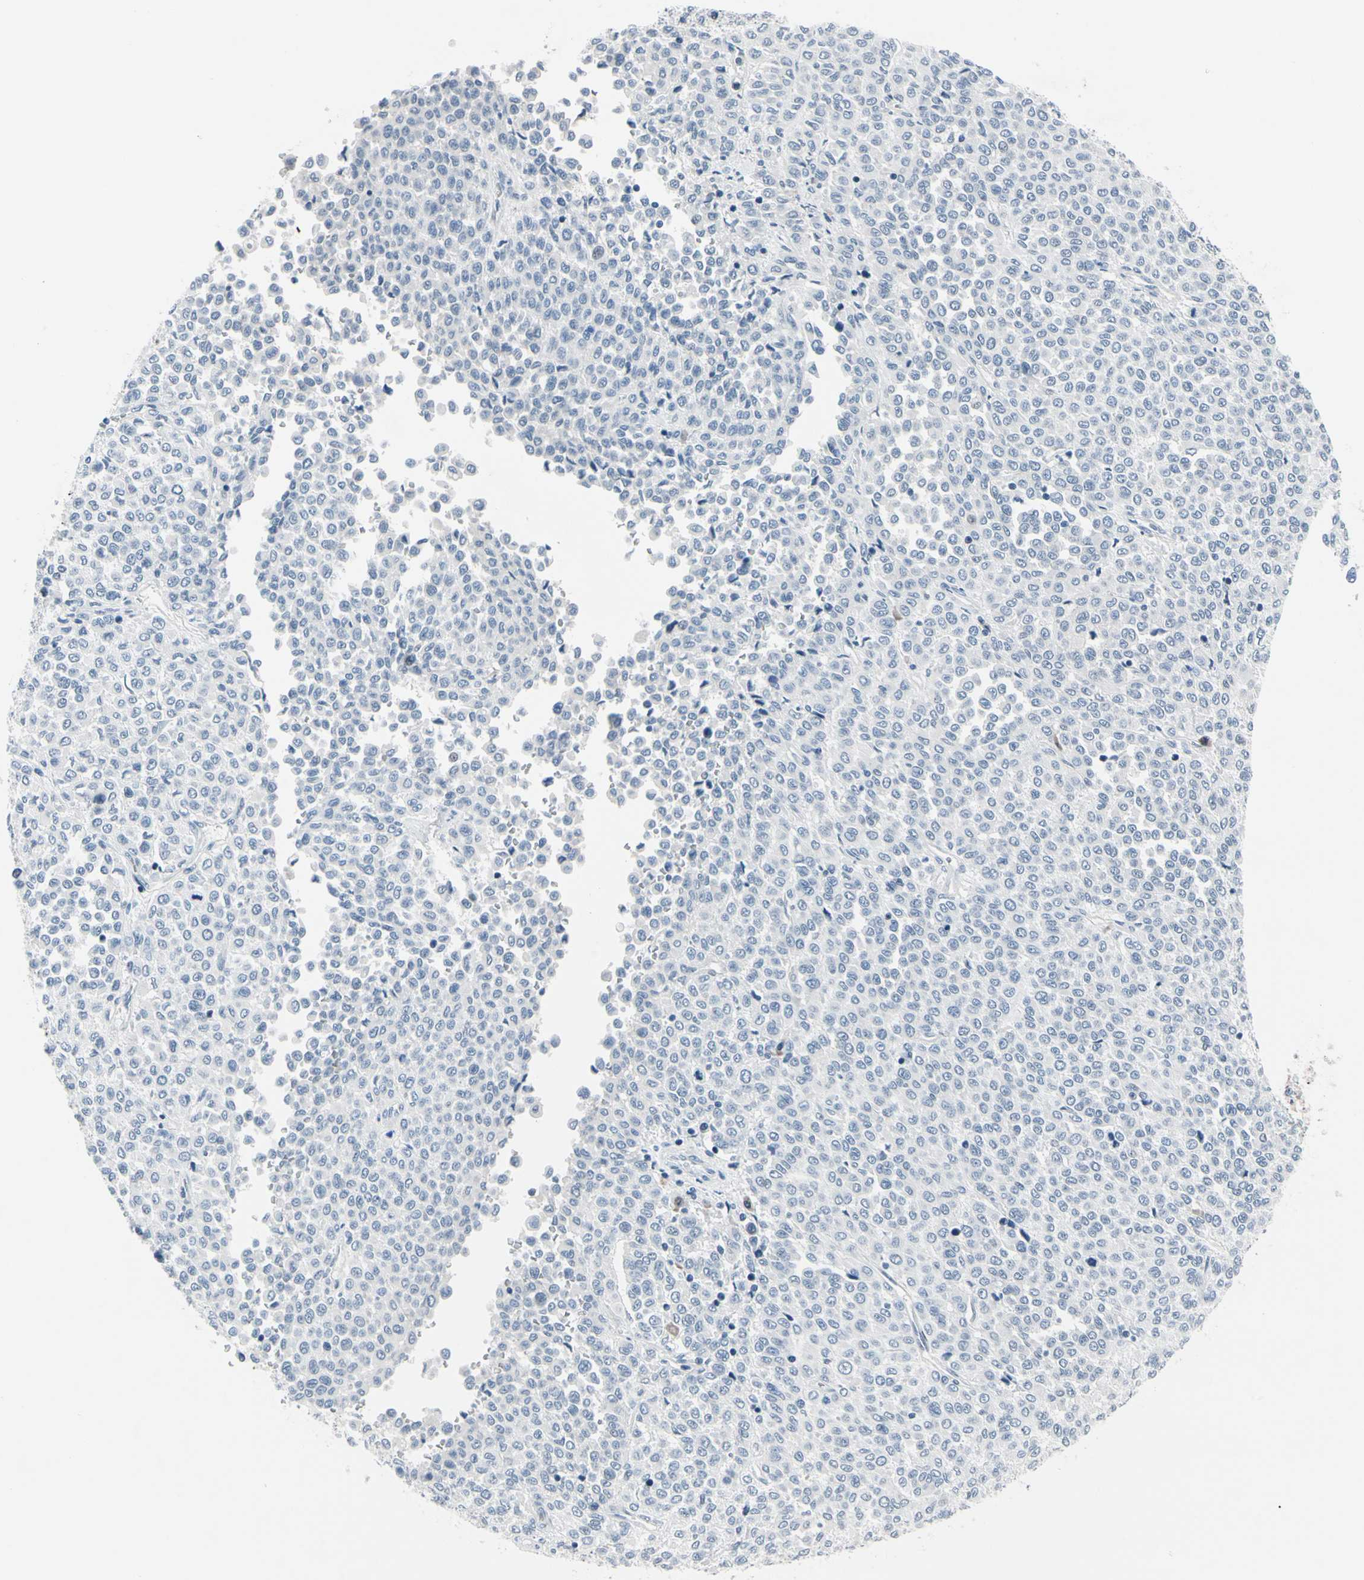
{"staining": {"intensity": "negative", "quantity": "none", "location": "none"}, "tissue": "melanoma", "cell_type": "Tumor cells", "image_type": "cancer", "snomed": [{"axis": "morphology", "description": "Malignant melanoma, Metastatic site"}, {"axis": "topography", "description": "Pancreas"}], "caption": "An immunohistochemistry image of melanoma is shown. There is no staining in tumor cells of melanoma. (Stains: DAB immunohistochemistry with hematoxylin counter stain, Microscopy: brightfield microscopy at high magnification).", "gene": "TXN", "patient": {"sex": "female", "age": 30}}